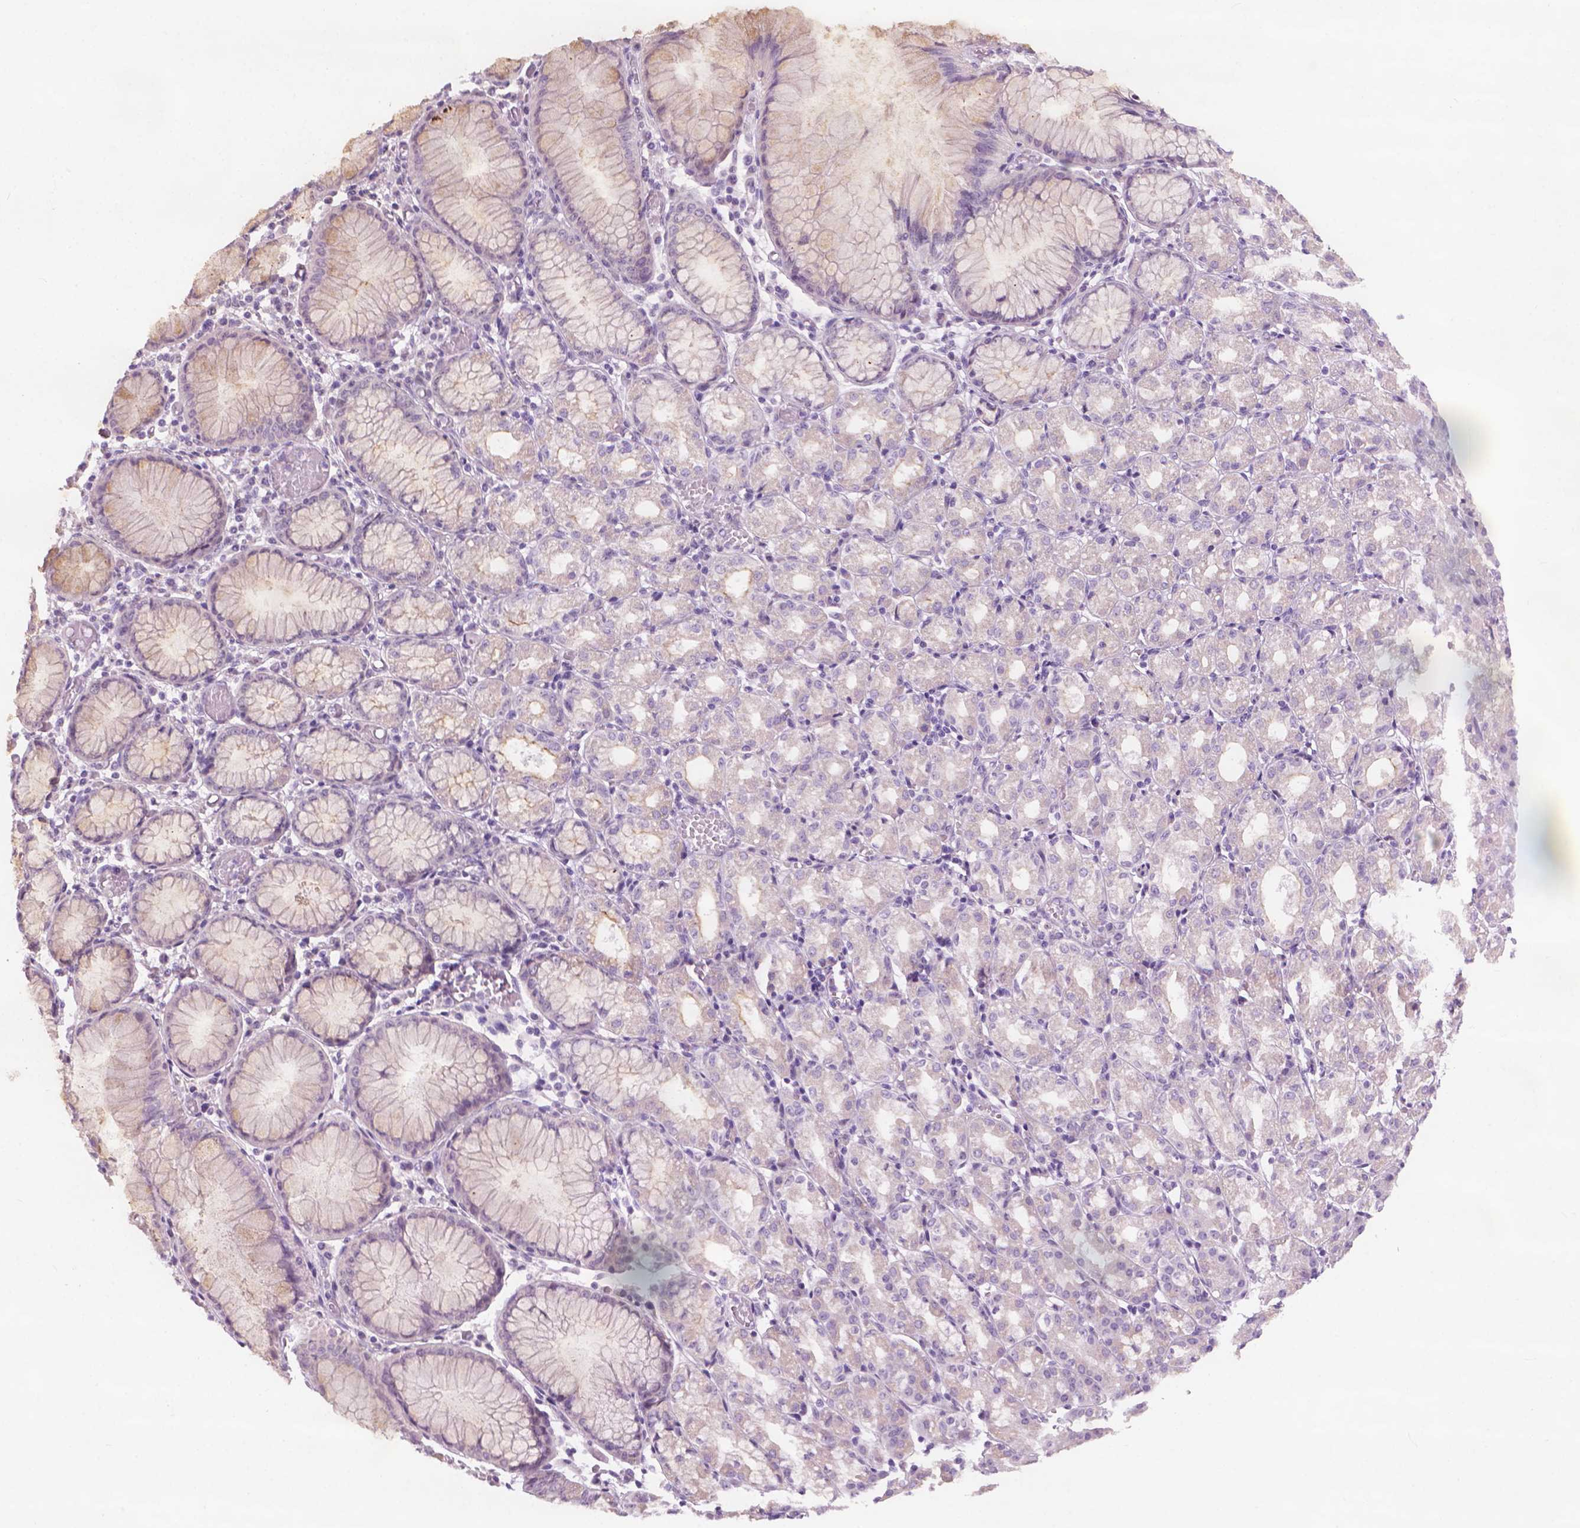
{"staining": {"intensity": "weak", "quantity": "<25%", "location": "cytoplasmic/membranous"}, "tissue": "stomach", "cell_type": "Glandular cells", "image_type": "normal", "snomed": [{"axis": "morphology", "description": "Normal tissue, NOS"}, {"axis": "topography", "description": "Stomach"}], "caption": "Immunohistochemistry histopathology image of benign human stomach stained for a protein (brown), which exhibits no staining in glandular cells. (Stains: DAB (3,3'-diaminobenzidine) IHC with hematoxylin counter stain, Microscopy: brightfield microscopy at high magnification).", "gene": "GPRC5A", "patient": {"sex": "female", "age": 57}}